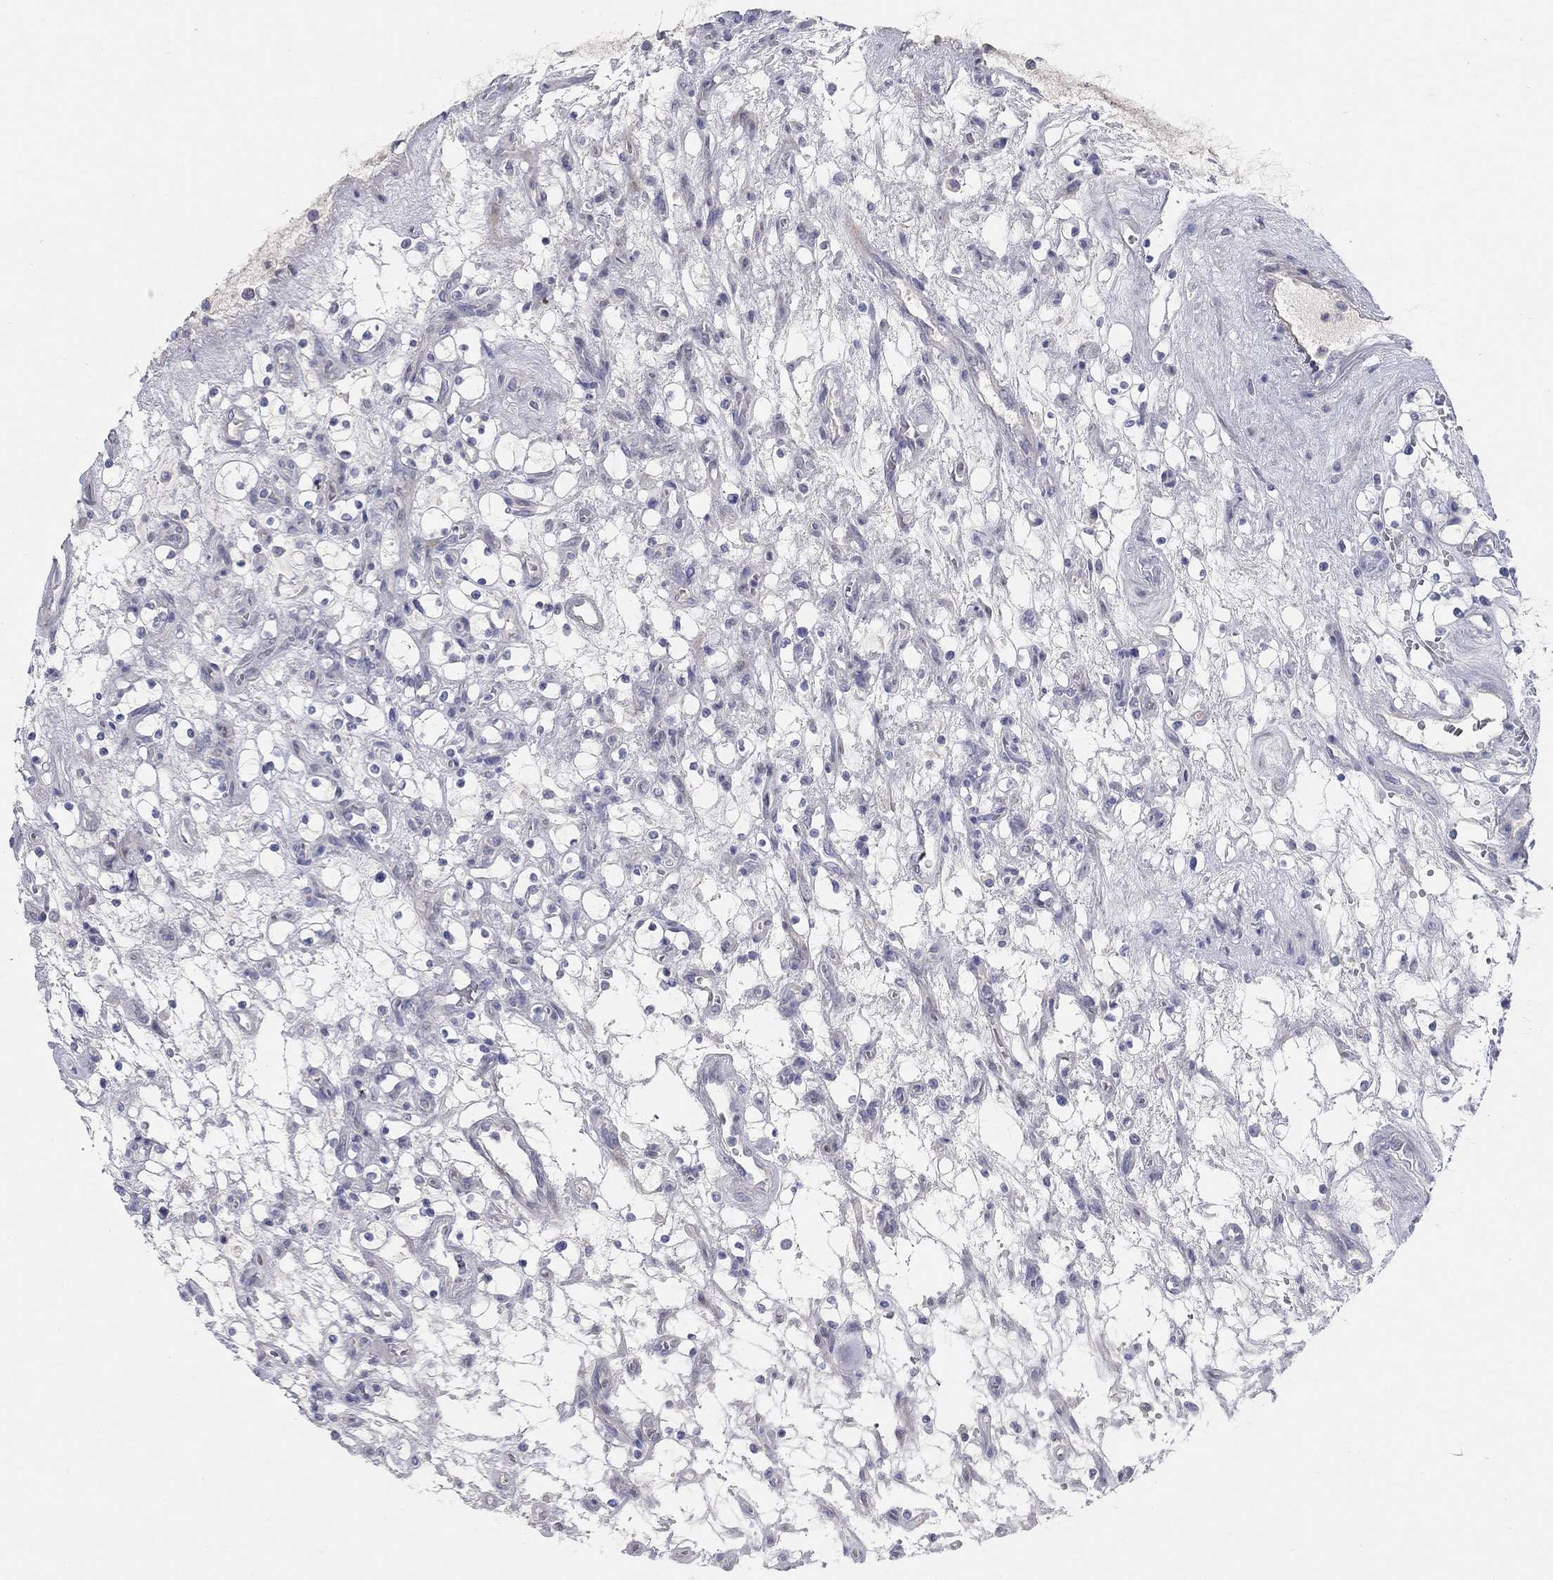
{"staining": {"intensity": "negative", "quantity": "none", "location": "none"}, "tissue": "renal cancer", "cell_type": "Tumor cells", "image_type": "cancer", "snomed": [{"axis": "morphology", "description": "Adenocarcinoma, NOS"}, {"axis": "topography", "description": "Kidney"}], "caption": "Human renal cancer (adenocarcinoma) stained for a protein using immunohistochemistry (IHC) exhibits no expression in tumor cells.", "gene": "TMEM249", "patient": {"sex": "female", "age": 69}}